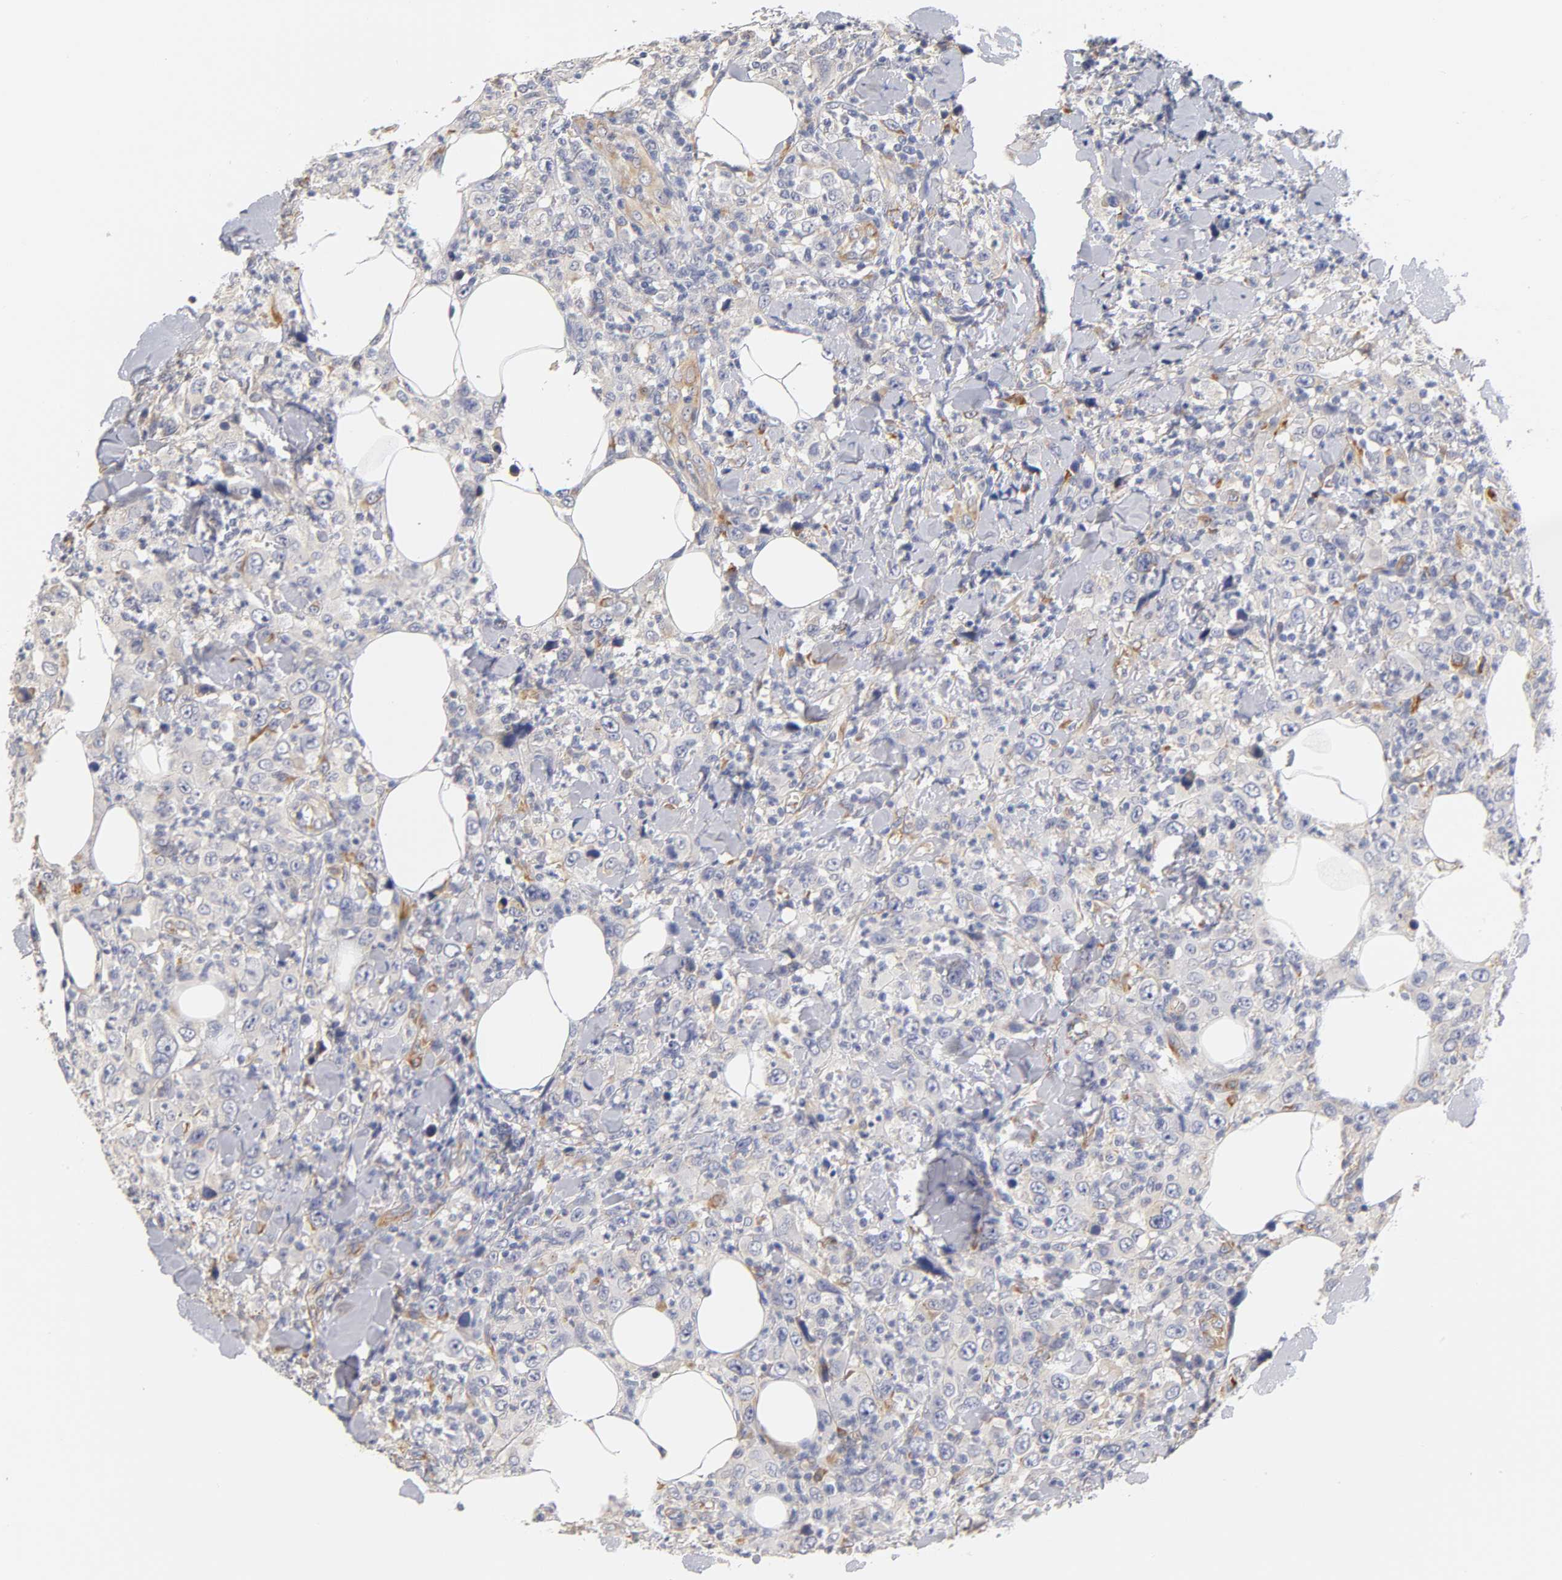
{"staining": {"intensity": "negative", "quantity": "none", "location": "none"}, "tissue": "thyroid cancer", "cell_type": "Tumor cells", "image_type": "cancer", "snomed": [{"axis": "morphology", "description": "Carcinoma, NOS"}, {"axis": "topography", "description": "Thyroid gland"}], "caption": "Carcinoma (thyroid) stained for a protein using immunohistochemistry (IHC) shows no staining tumor cells.", "gene": "LAMB1", "patient": {"sex": "female", "age": 77}}